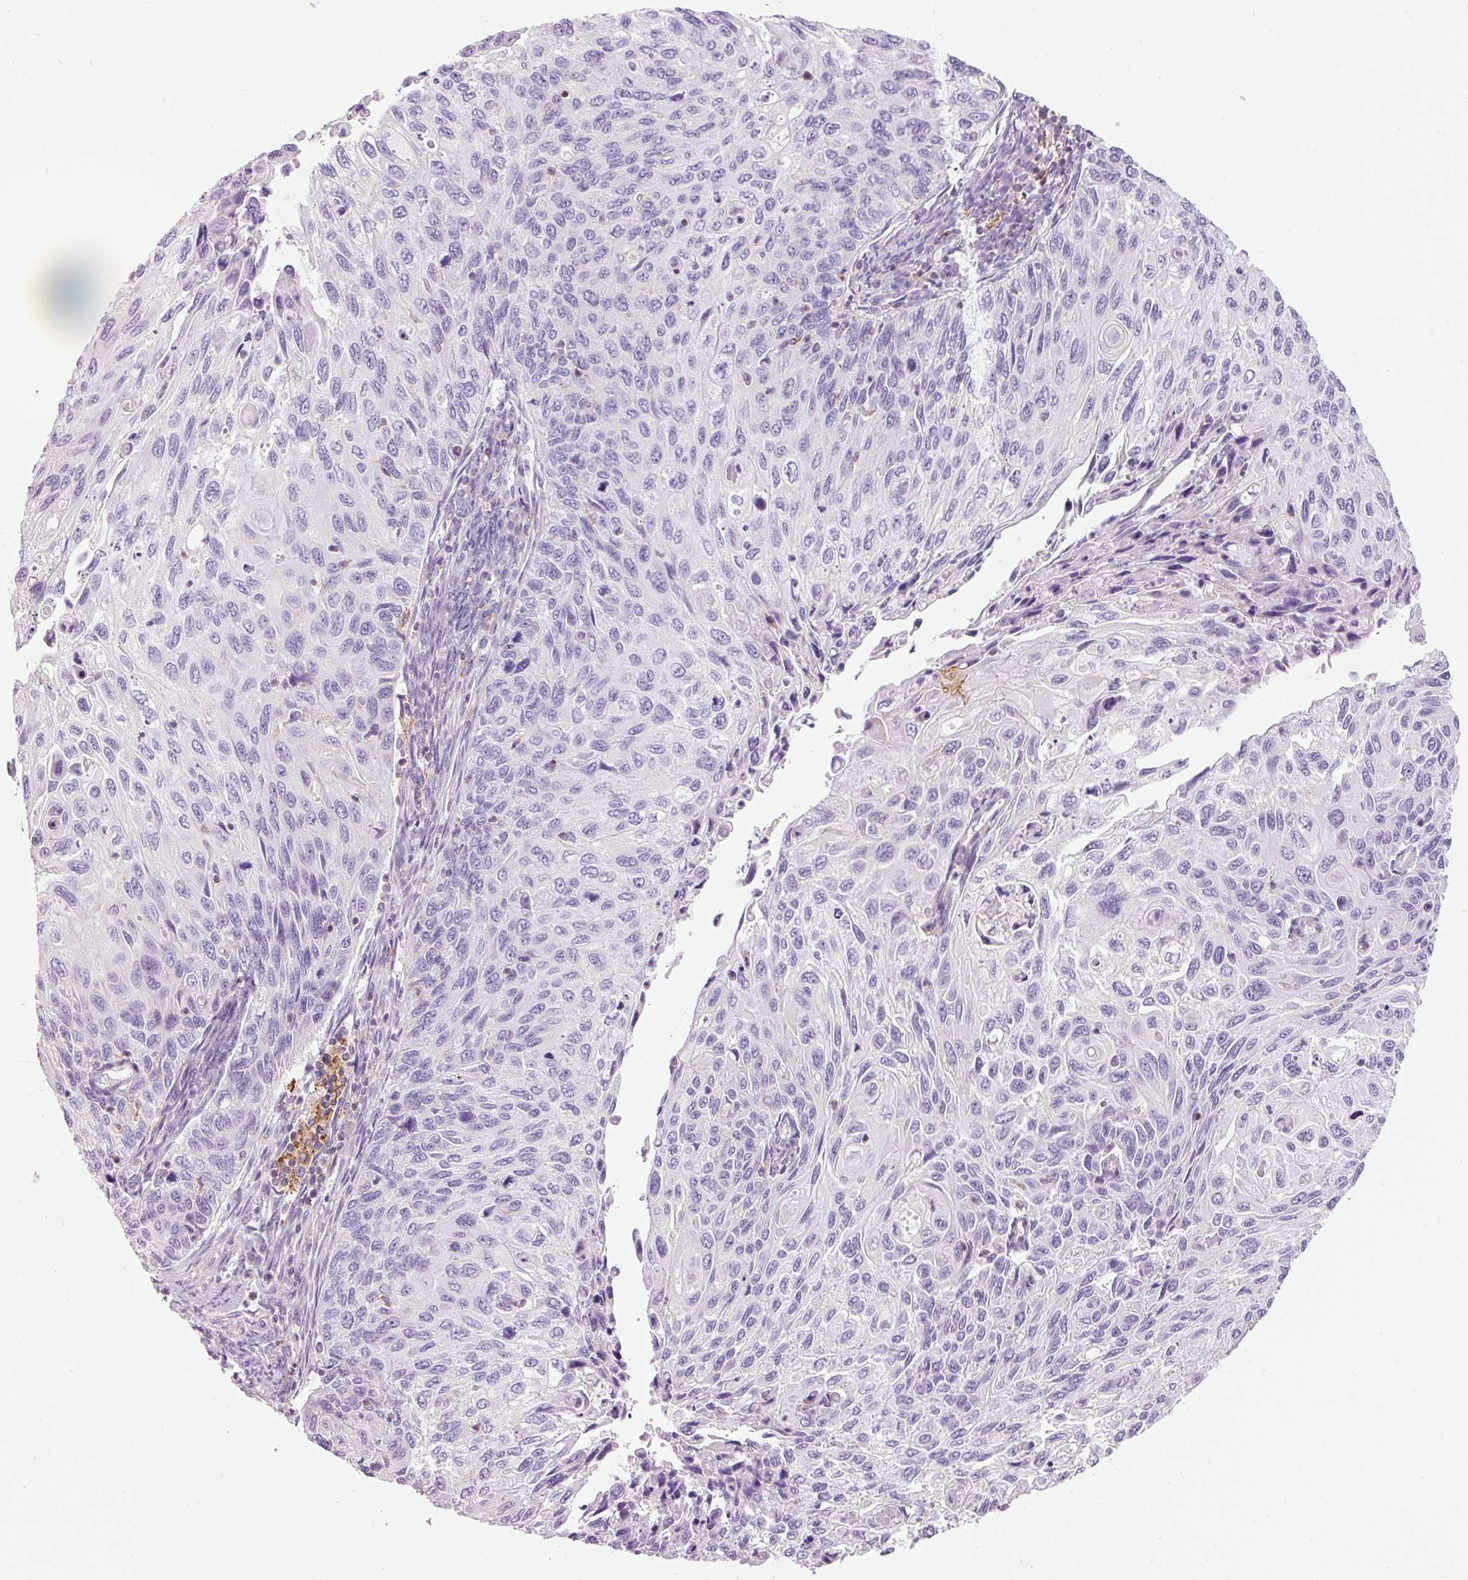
{"staining": {"intensity": "negative", "quantity": "none", "location": "none"}, "tissue": "cervical cancer", "cell_type": "Tumor cells", "image_type": "cancer", "snomed": [{"axis": "morphology", "description": "Squamous cell carcinoma, NOS"}, {"axis": "topography", "description": "Cervix"}], "caption": "Human cervical squamous cell carcinoma stained for a protein using immunohistochemistry (IHC) exhibits no staining in tumor cells.", "gene": "DOK6", "patient": {"sex": "female", "age": 70}}